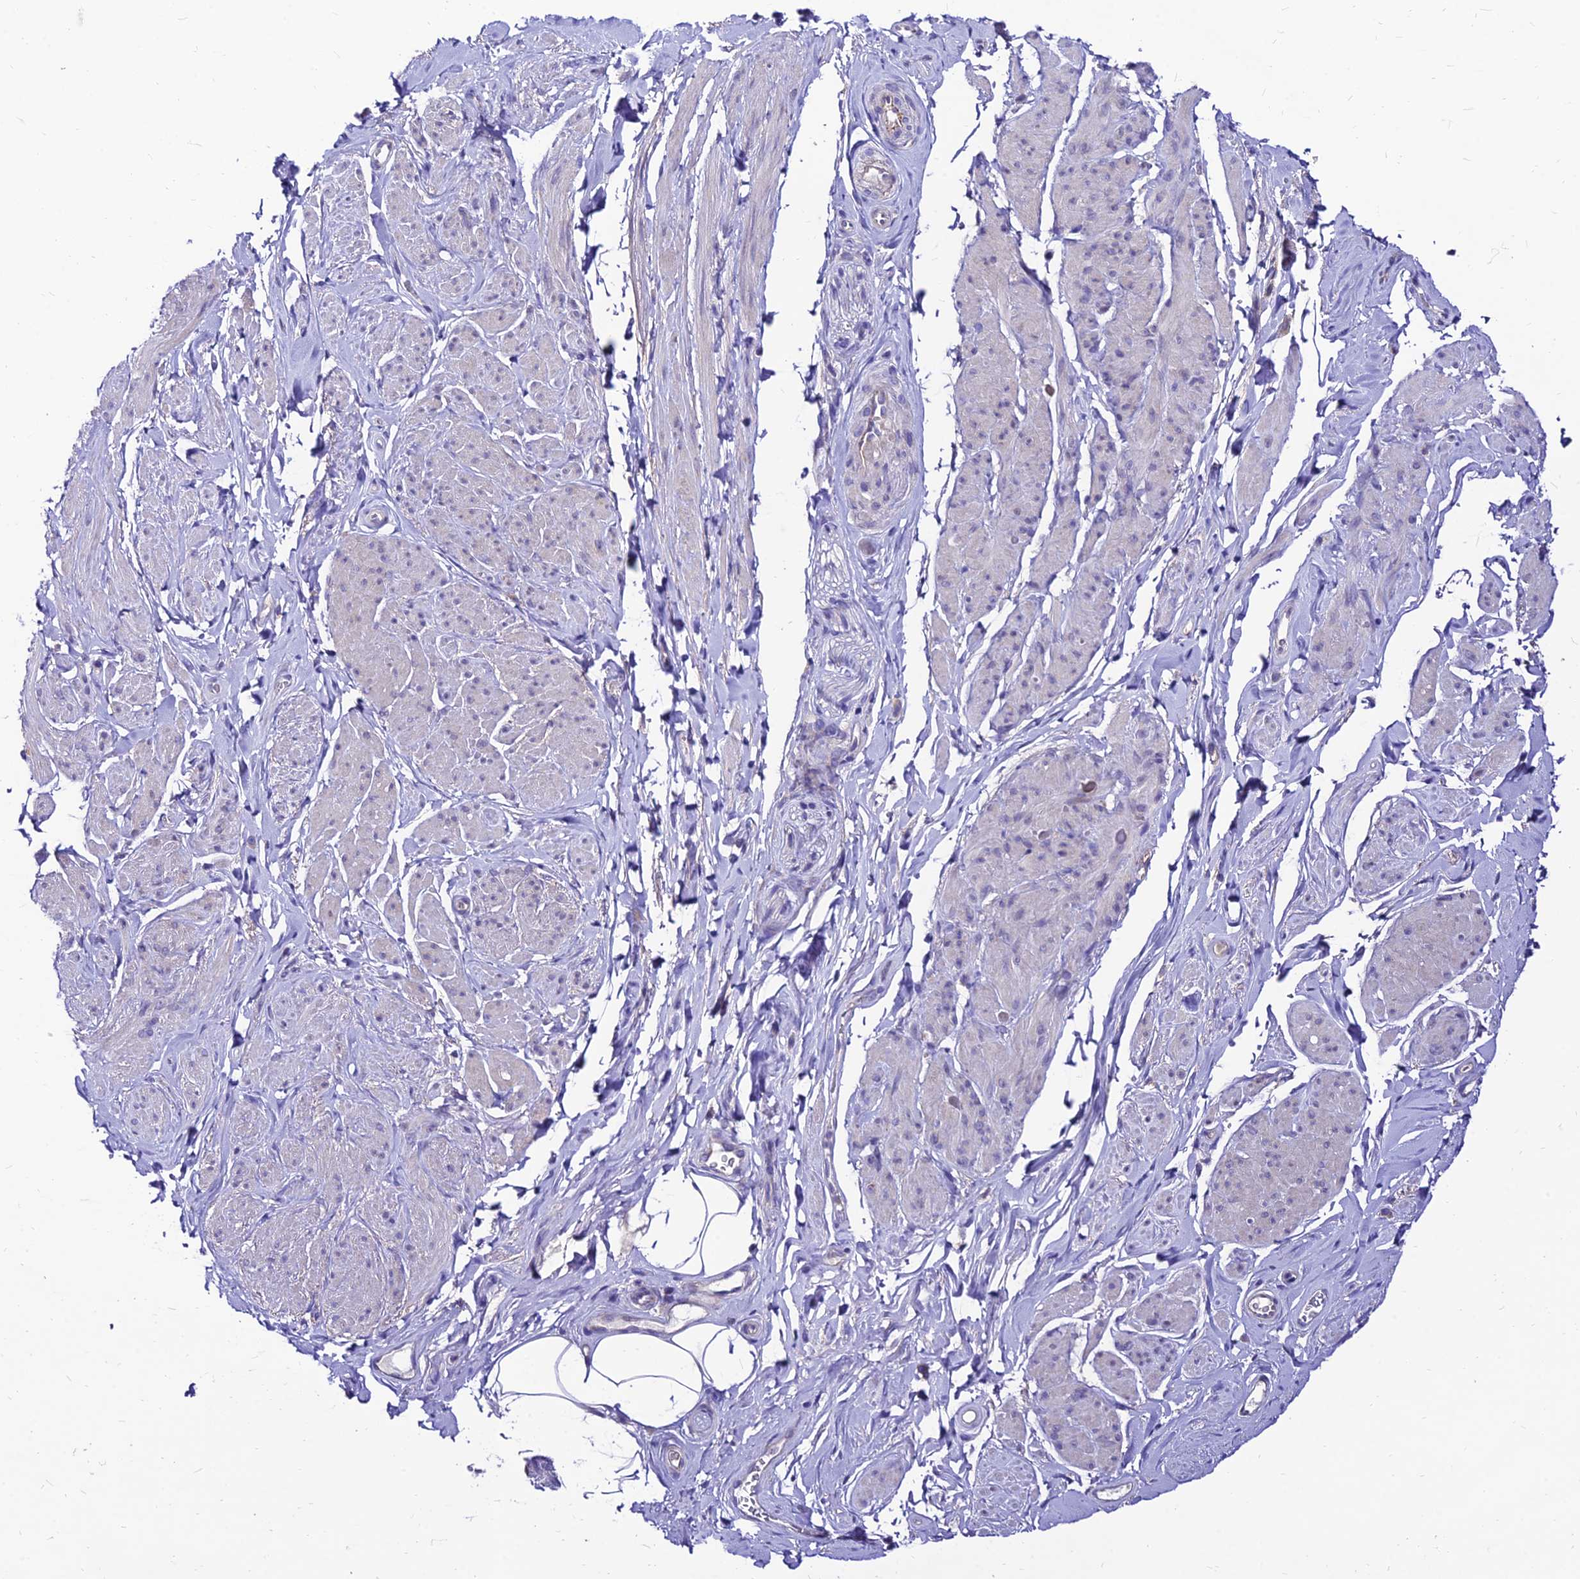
{"staining": {"intensity": "negative", "quantity": "none", "location": "none"}, "tissue": "smooth muscle", "cell_type": "Smooth muscle cells", "image_type": "normal", "snomed": [{"axis": "morphology", "description": "Normal tissue, NOS"}, {"axis": "topography", "description": "Smooth muscle"}, {"axis": "topography", "description": "Peripheral nerve tissue"}], "caption": "This is an immunohistochemistry (IHC) image of benign smooth muscle. There is no expression in smooth muscle cells.", "gene": "C6orf132", "patient": {"sex": "male", "age": 69}}